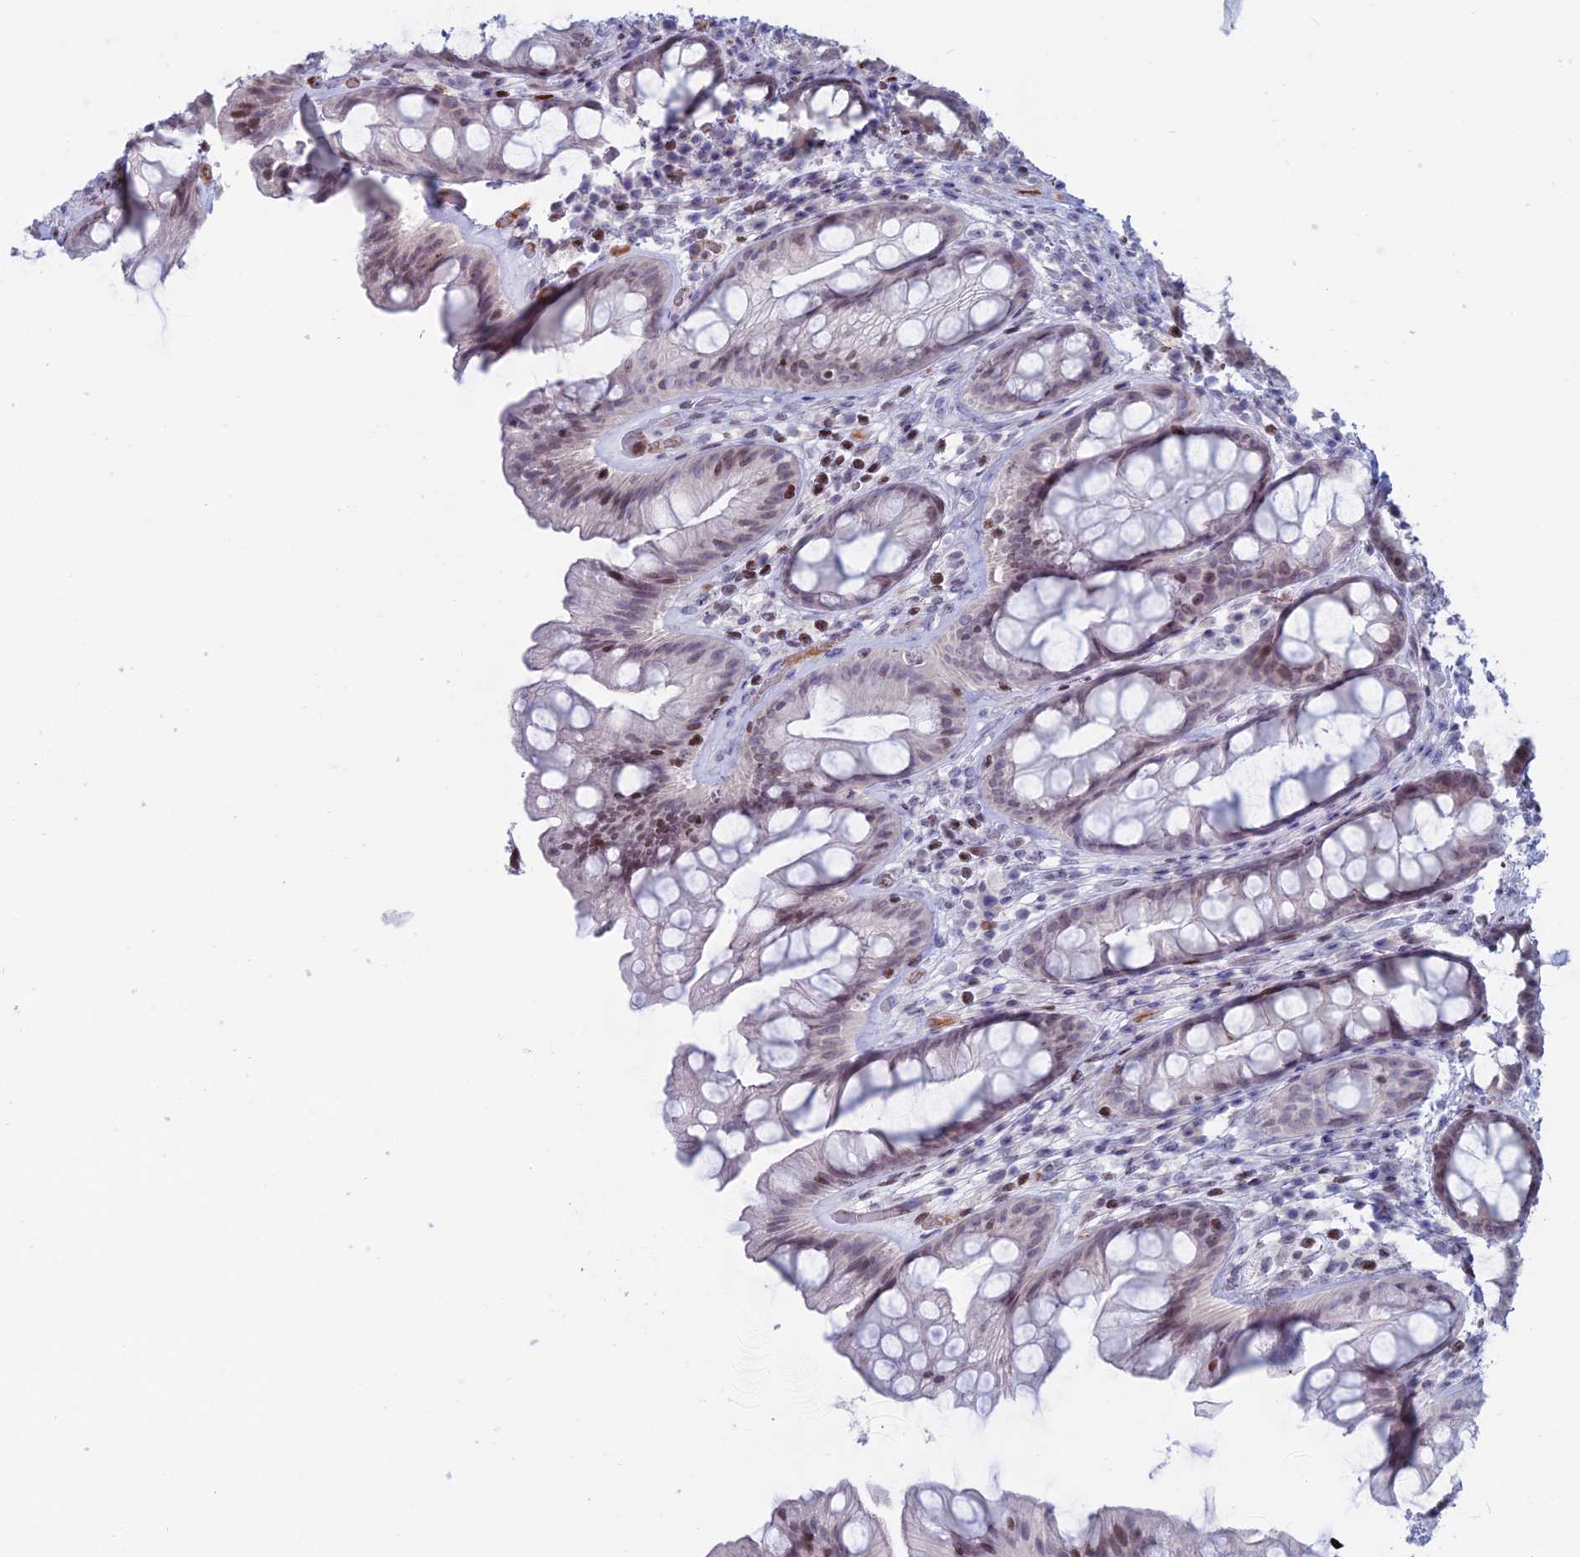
{"staining": {"intensity": "weak", "quantity": "25%-75%", "location": "nuclear"}, "tissue": "rectum", "cell_type": "Glandular cells", "image_type": "normal", "snomed": [{"axis": "morphology", "description": "Normal tissue, NOS"}, {"axis": "topography", "description": "Rectum"}], "caption": "Immunohistochemical staining of unremarkable rectum displays low levels of weak nuclear staining in about 25%-75% of glandular cells. The protein is shown in brown color, while the nuclei are stained blue.", "gene": "CERS6", "patient": {"sex": "male", "age": 74}}